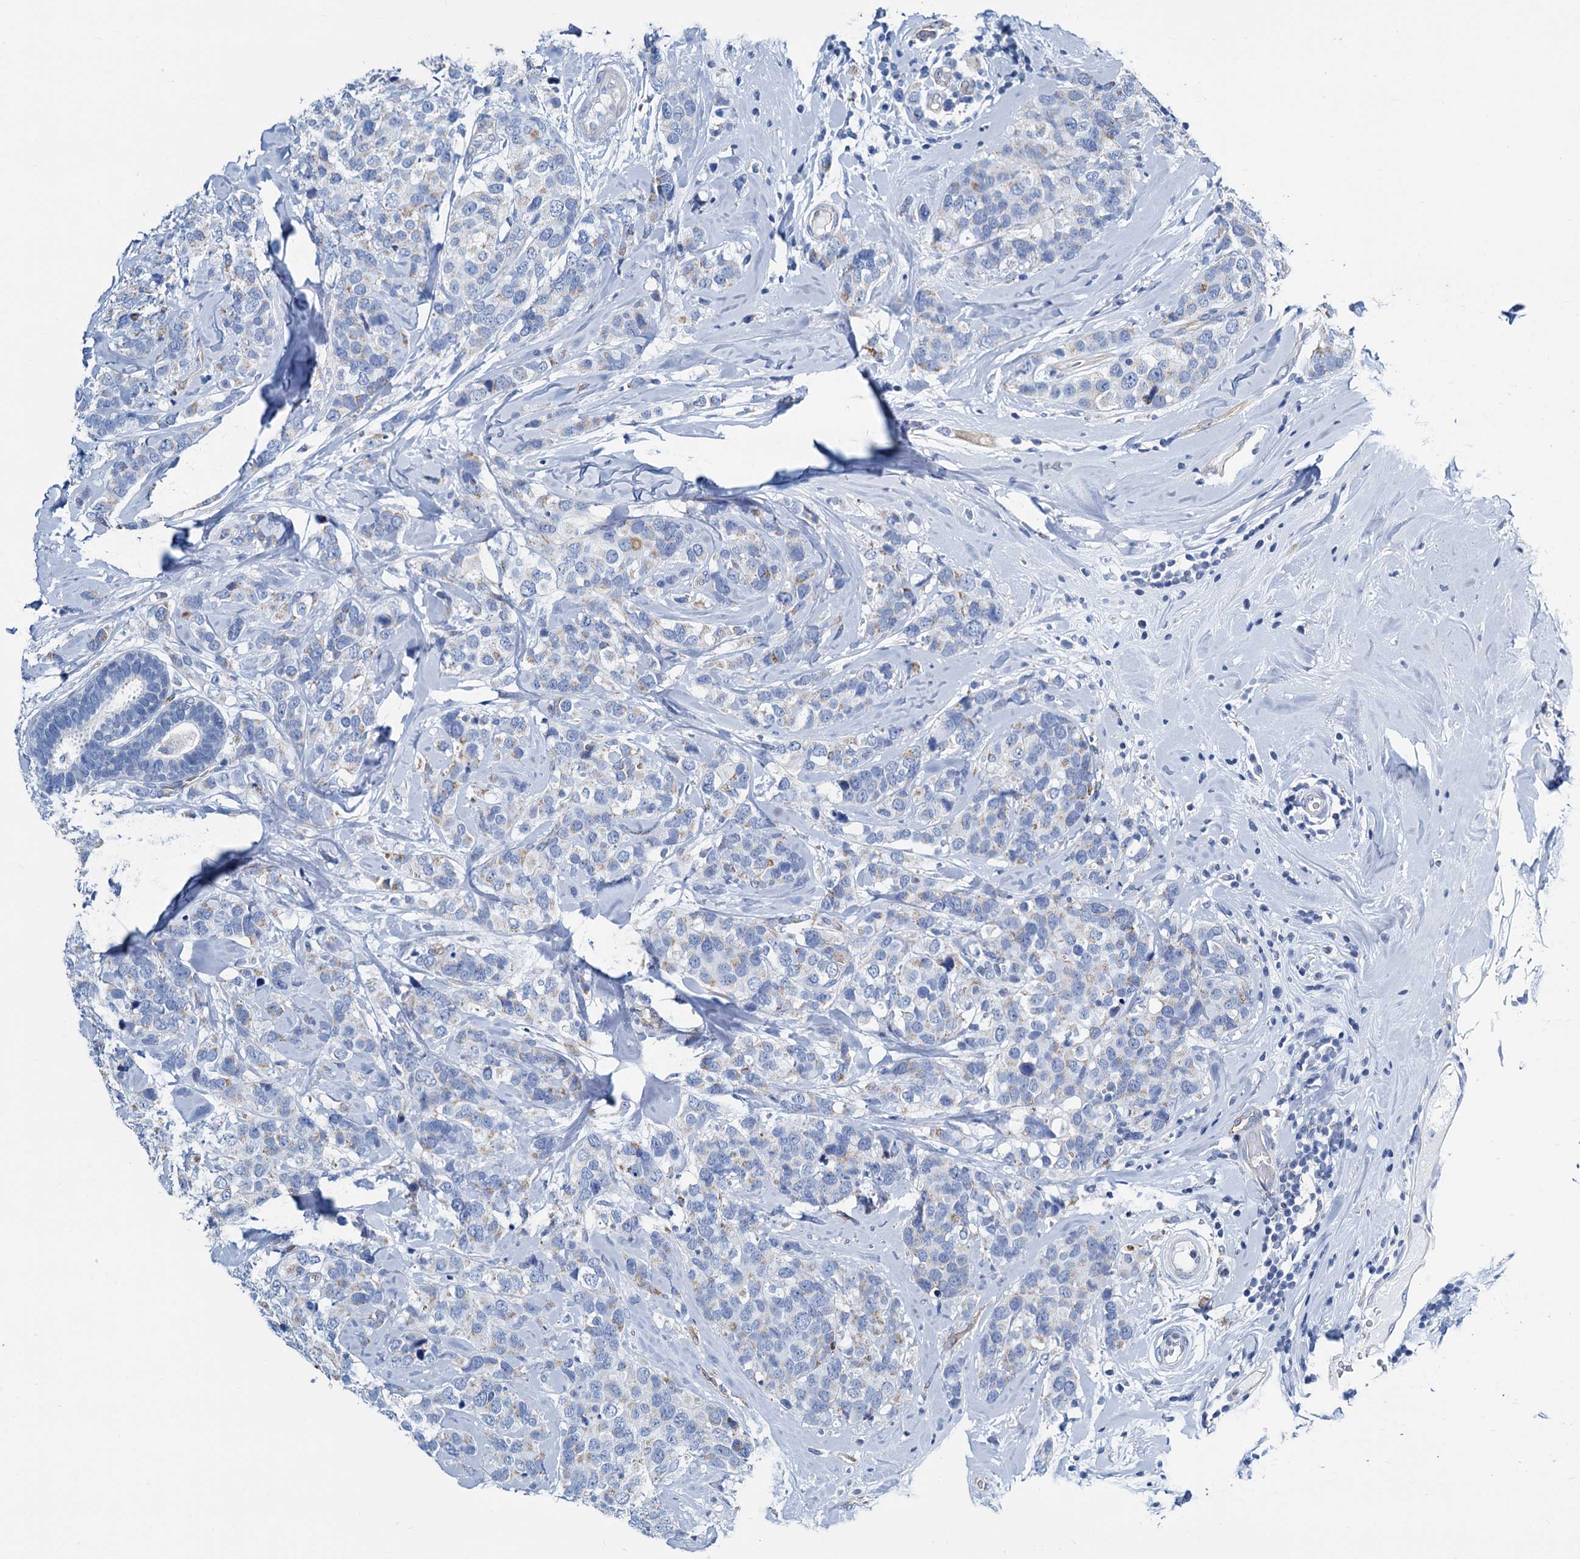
{"staining": {"intensity": "negative", "quantity": "none", "location": "none"}, "tissue": "breast cancer", "cell_type": "Tumor cells", "image_type": "cancer", "snomed": [{"axis": "morphology", "description": "Lobular carcinoma"}, {"axis": "topography", "description": "Breast"}], "caption": "Breast lobular carcinoma was stained to show a protein in brown. There is no significant expression in tumor cells.", "gene": "SLC1A3", "patient": {"sex": "female", "age": 59}}